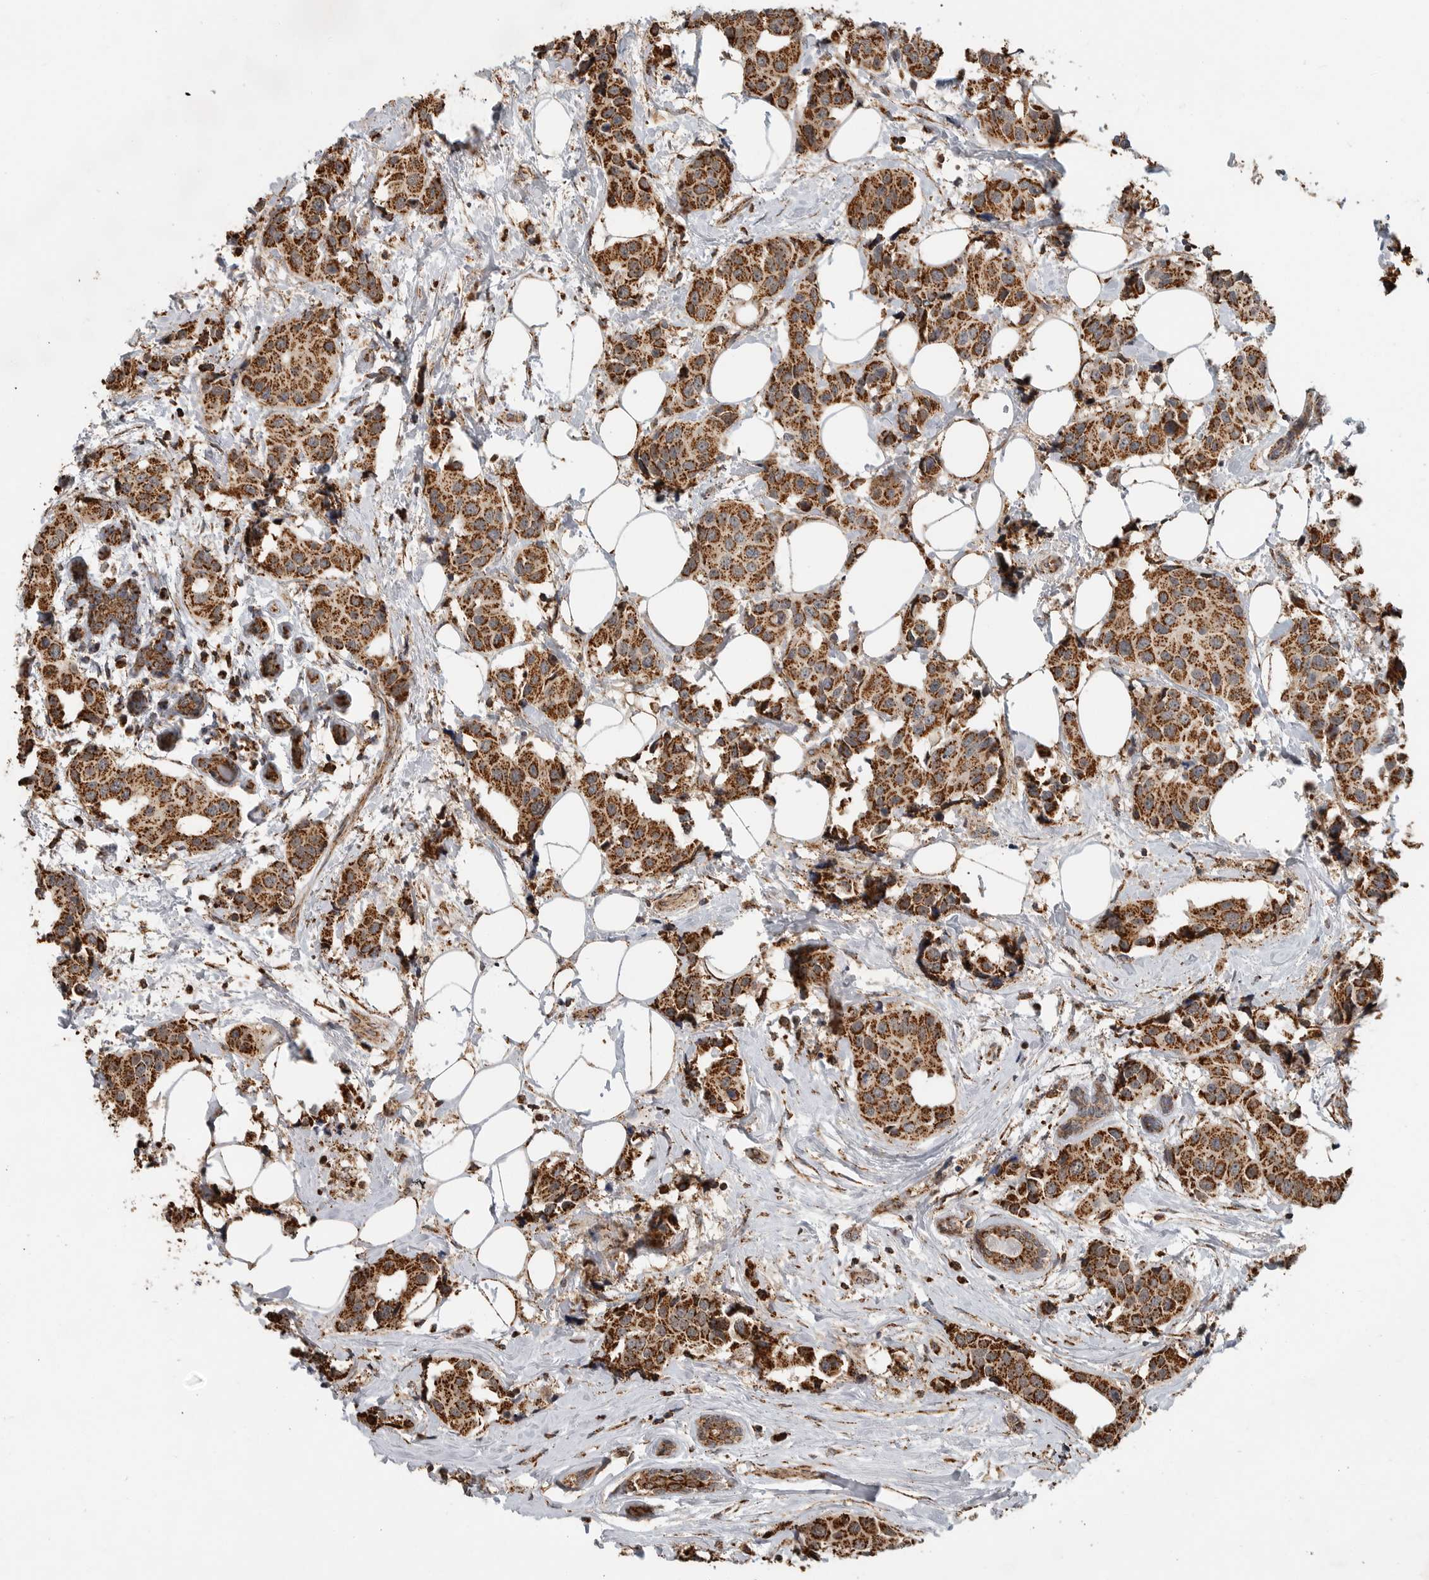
{"staining": {"intensity": "strong", "quantity": ">75%", "location": "cytoplasmic/membranous"}, "tissue": "breast cancer", "cell_type": "Tumor cells", "image_type": "cancer", "snomed": [{"axis": "morphology", "description": "Normal tissue, NOS"}, {"axis": "morphology", "description": "Duct carcinoma"}, {"axis": "topography", "description": "Breast"}], "caption": "Strong cytoplasmic/membranous expression for a protein is appreciated in about >75% of tumor cells of breast cancer (infiltrating ductal carcinoma) using immunohistochemistry.", "gene": "GCNT2", "patient": {"sex": "female", "age": 39}}